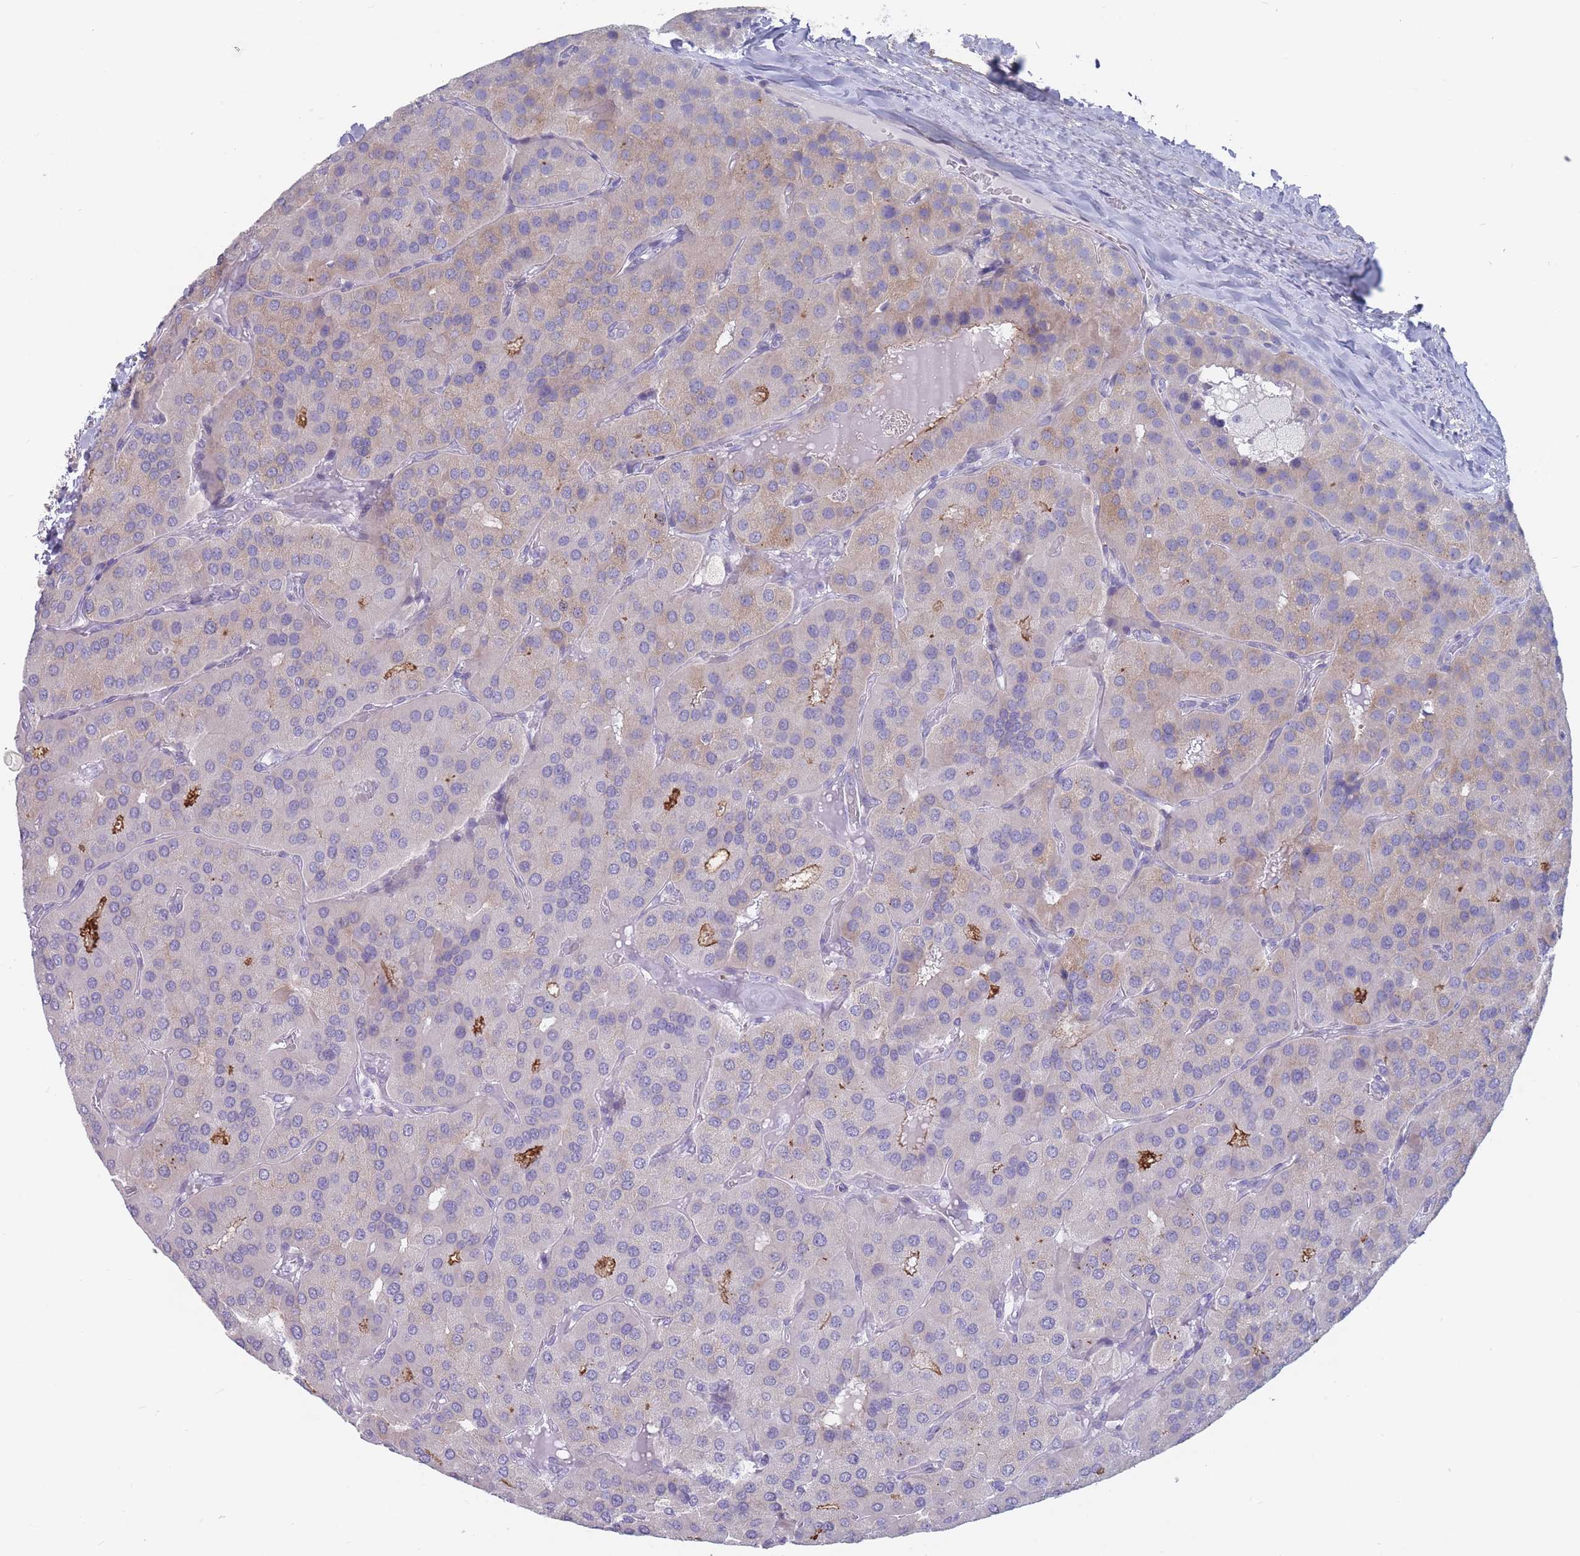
{"staining": {"intensity": "weak", "quantity": "<25%", "location": "cytoplasmic/membranous"}, "tissue": "parathyroid gland", "cell_type": "Glandular cells", "image_type": "normal", "snomed": [{"axis": "morphology", "description": "Normal tissue, NOS"}, {"axis": "morphology", "description": "Adenoma, NOS"}, {"axis": "topography", "description": "Parathyroid gland"}], "caption": "Histopathology image shows no significant protein staining in glandular cells of benign parathyroid gland.", "gene": "PIGU", "patient": {"sex": "female", "age": 86}}